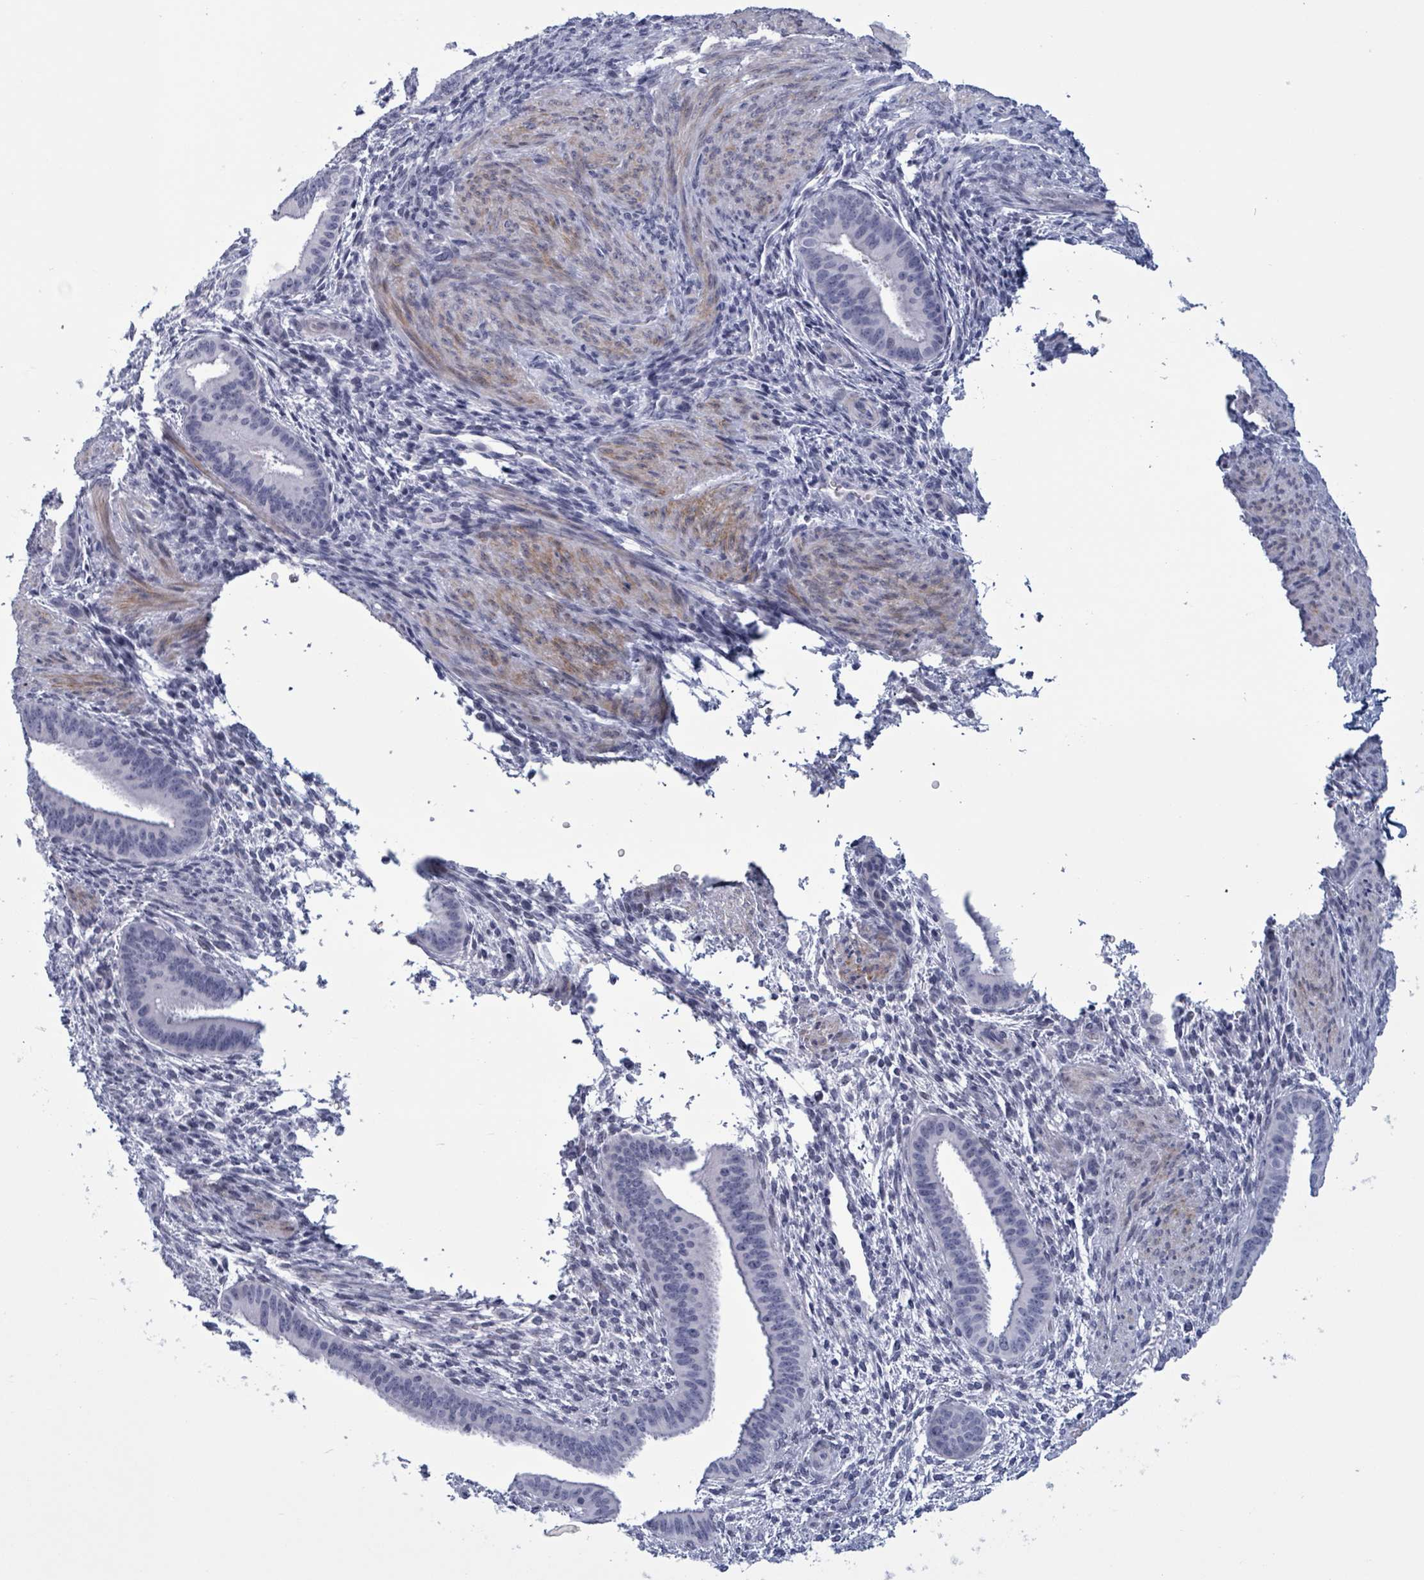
{"staining": {"intensity": "negative", "quantity": "none", "location": "none"}, "tissue": "endometrium", "cell_type": "Cells in endometrial stroma", "image_type": "normal", "snomed": [{"axis": "morphology", "description": "Normal tissue, NOS"}, {"axis": "topography", "description": "Endometrium"}], "caption": "DAB immunohistochemical staining of benign endometrium displays no significant staining in cells in endometrial stroma. The staining is performed using DAB brown chromogen with nuclei counter-stained in using hematoxylin.", "gene": "ZNF771", "patient": {"sex": "female", "age": 36}}